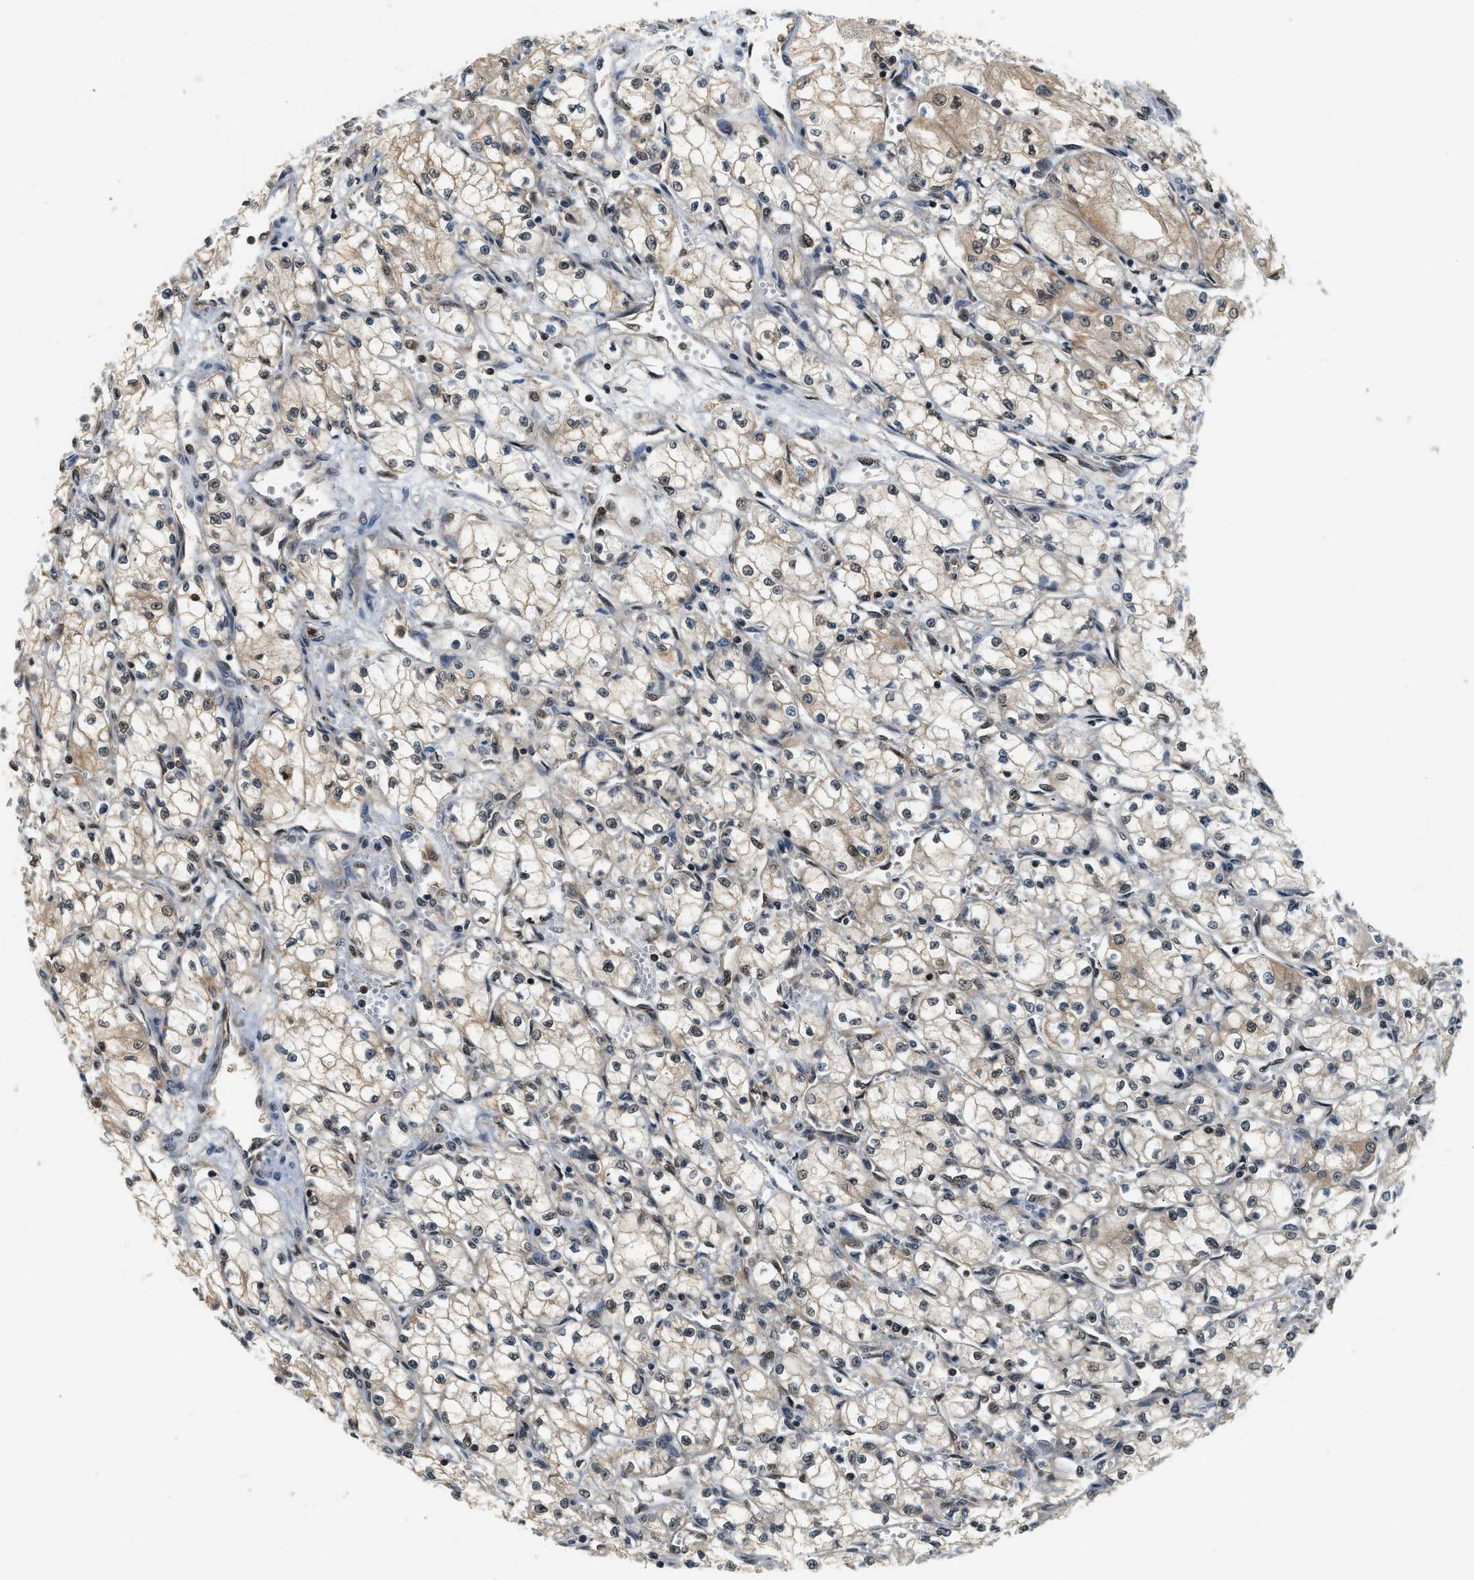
{"staining": {"intensity": "weak", "quantity": "25%-75%", "location": "cytoplasmic/membranous"}, "tissue": "renal cancer", "cell_type": "Tumor cells", "image_type": "cancer", "snomed": [{"axis": "morphology", "description": "Normal tissue, NOS"}, {"axis": "morphology", "description": "Adenocarcinoma, NOS"}, {"axis": "topography", "description": "Kidney"}], "caption": "This is a photomicrograph of immunohistochemistry staining of renal cancer, which shows weak staining in the cytoplasmic/membranous of tumor cells.", "gene": "PSMD3", "patient": {"sex": "male", "age": 59}}